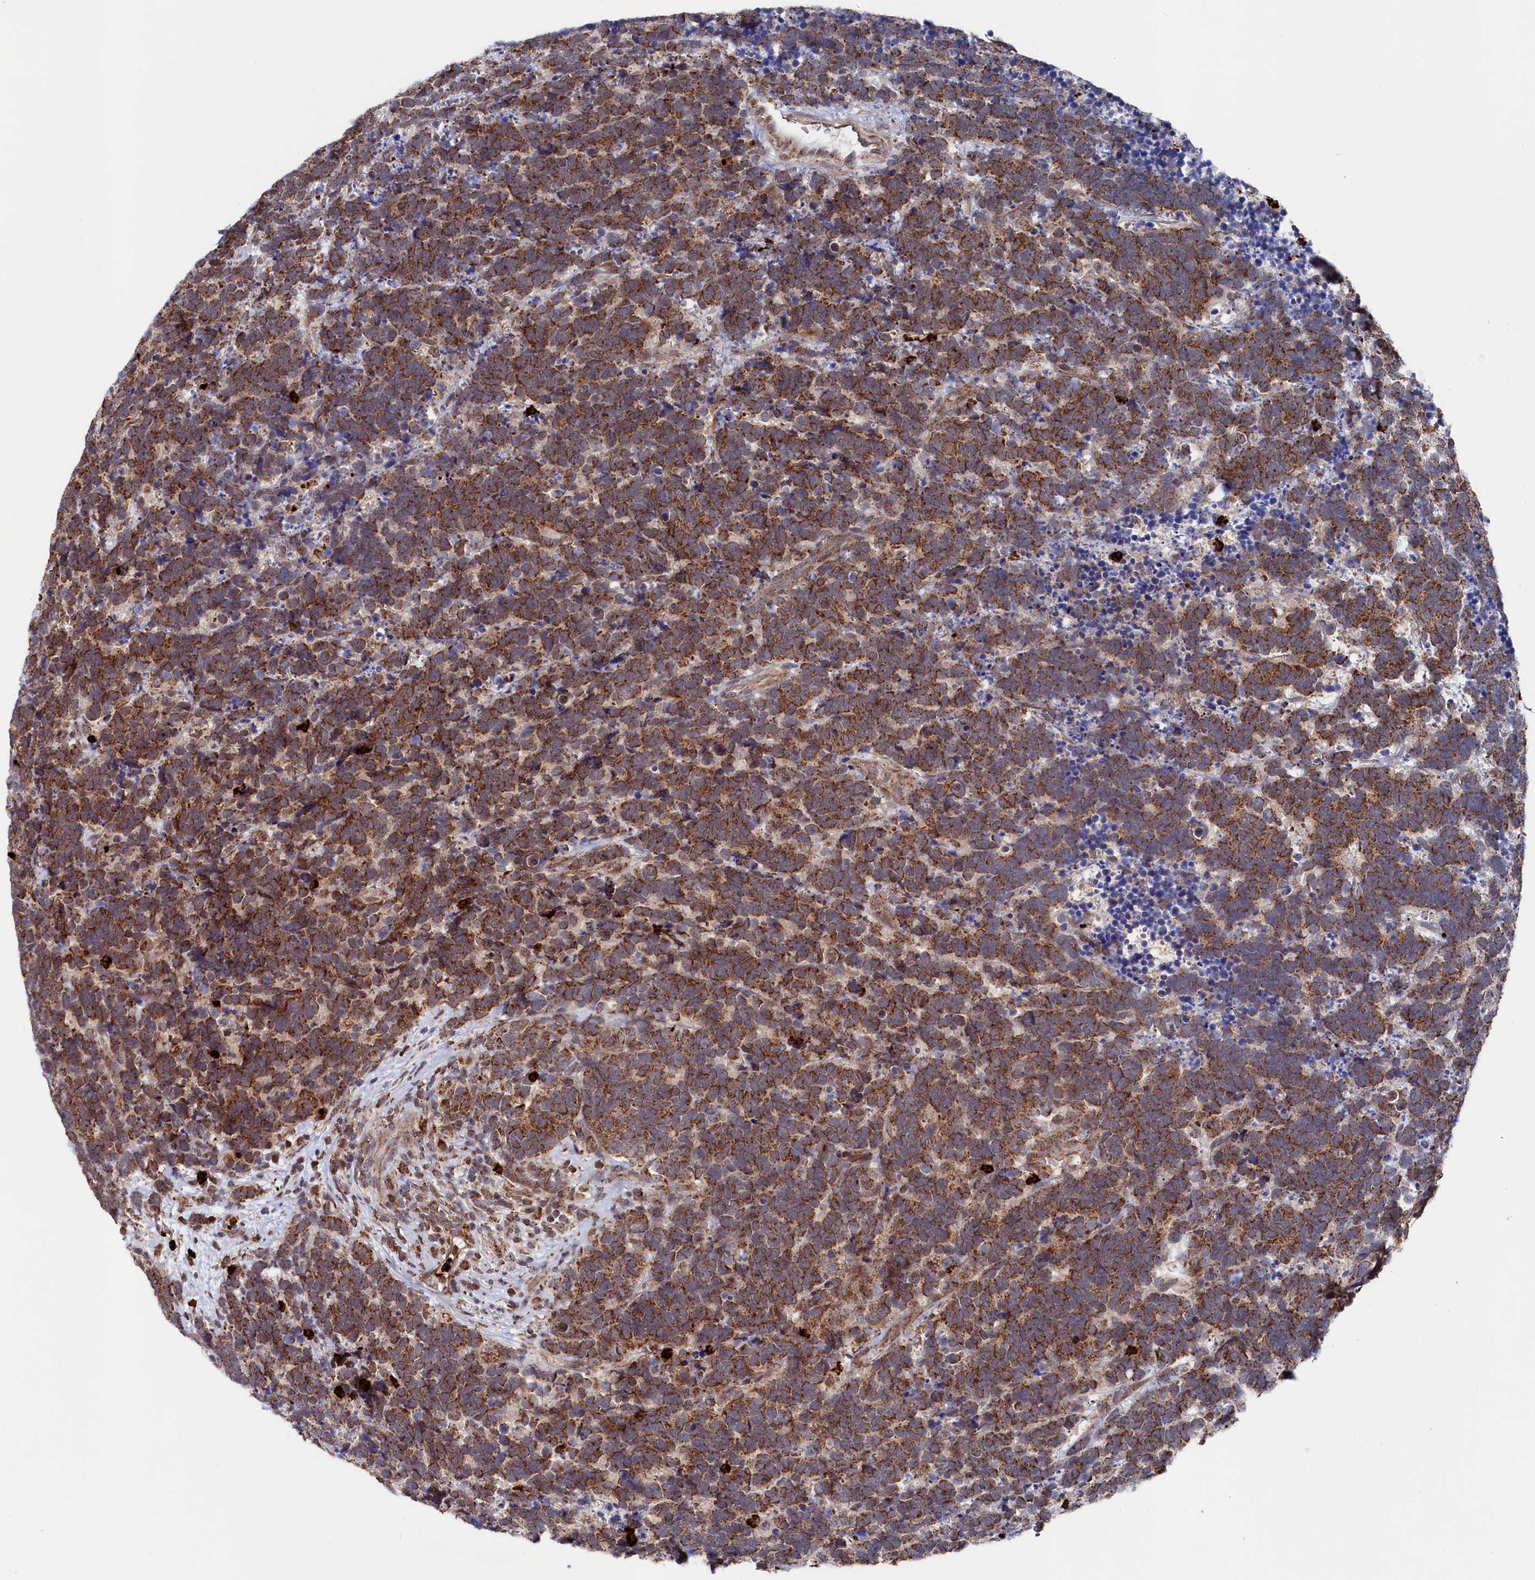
{"staining": {"intensity": "moderate", "quantity": ">75%", "location": "cytoplasmic/membranous"}, "tissue": "carcinoid", "cell_type": "Tumor cells", "image_type": "cancer", "snomed": [{"axis": "morphology", "description": "Carcinoma, NOS"}, {"axis": "morphology", "description": "Carcinoid, malignant, NOS"}, {"axis": "topography", "description": "Urinary bladder"}], "caption": "Immunohistochemistry photomicrograph of neoplastic tissue: carcinoid (malignant) stained using immunohistochemistry displays medium levels of moderate protein expression localized specifically in the cytoplasmic/membranous of tumor cells, appearing as a cytoplasmic/membranous brown color.", "gene": "CHCHD1", "patient": {"sex": "male", "age": 57}}